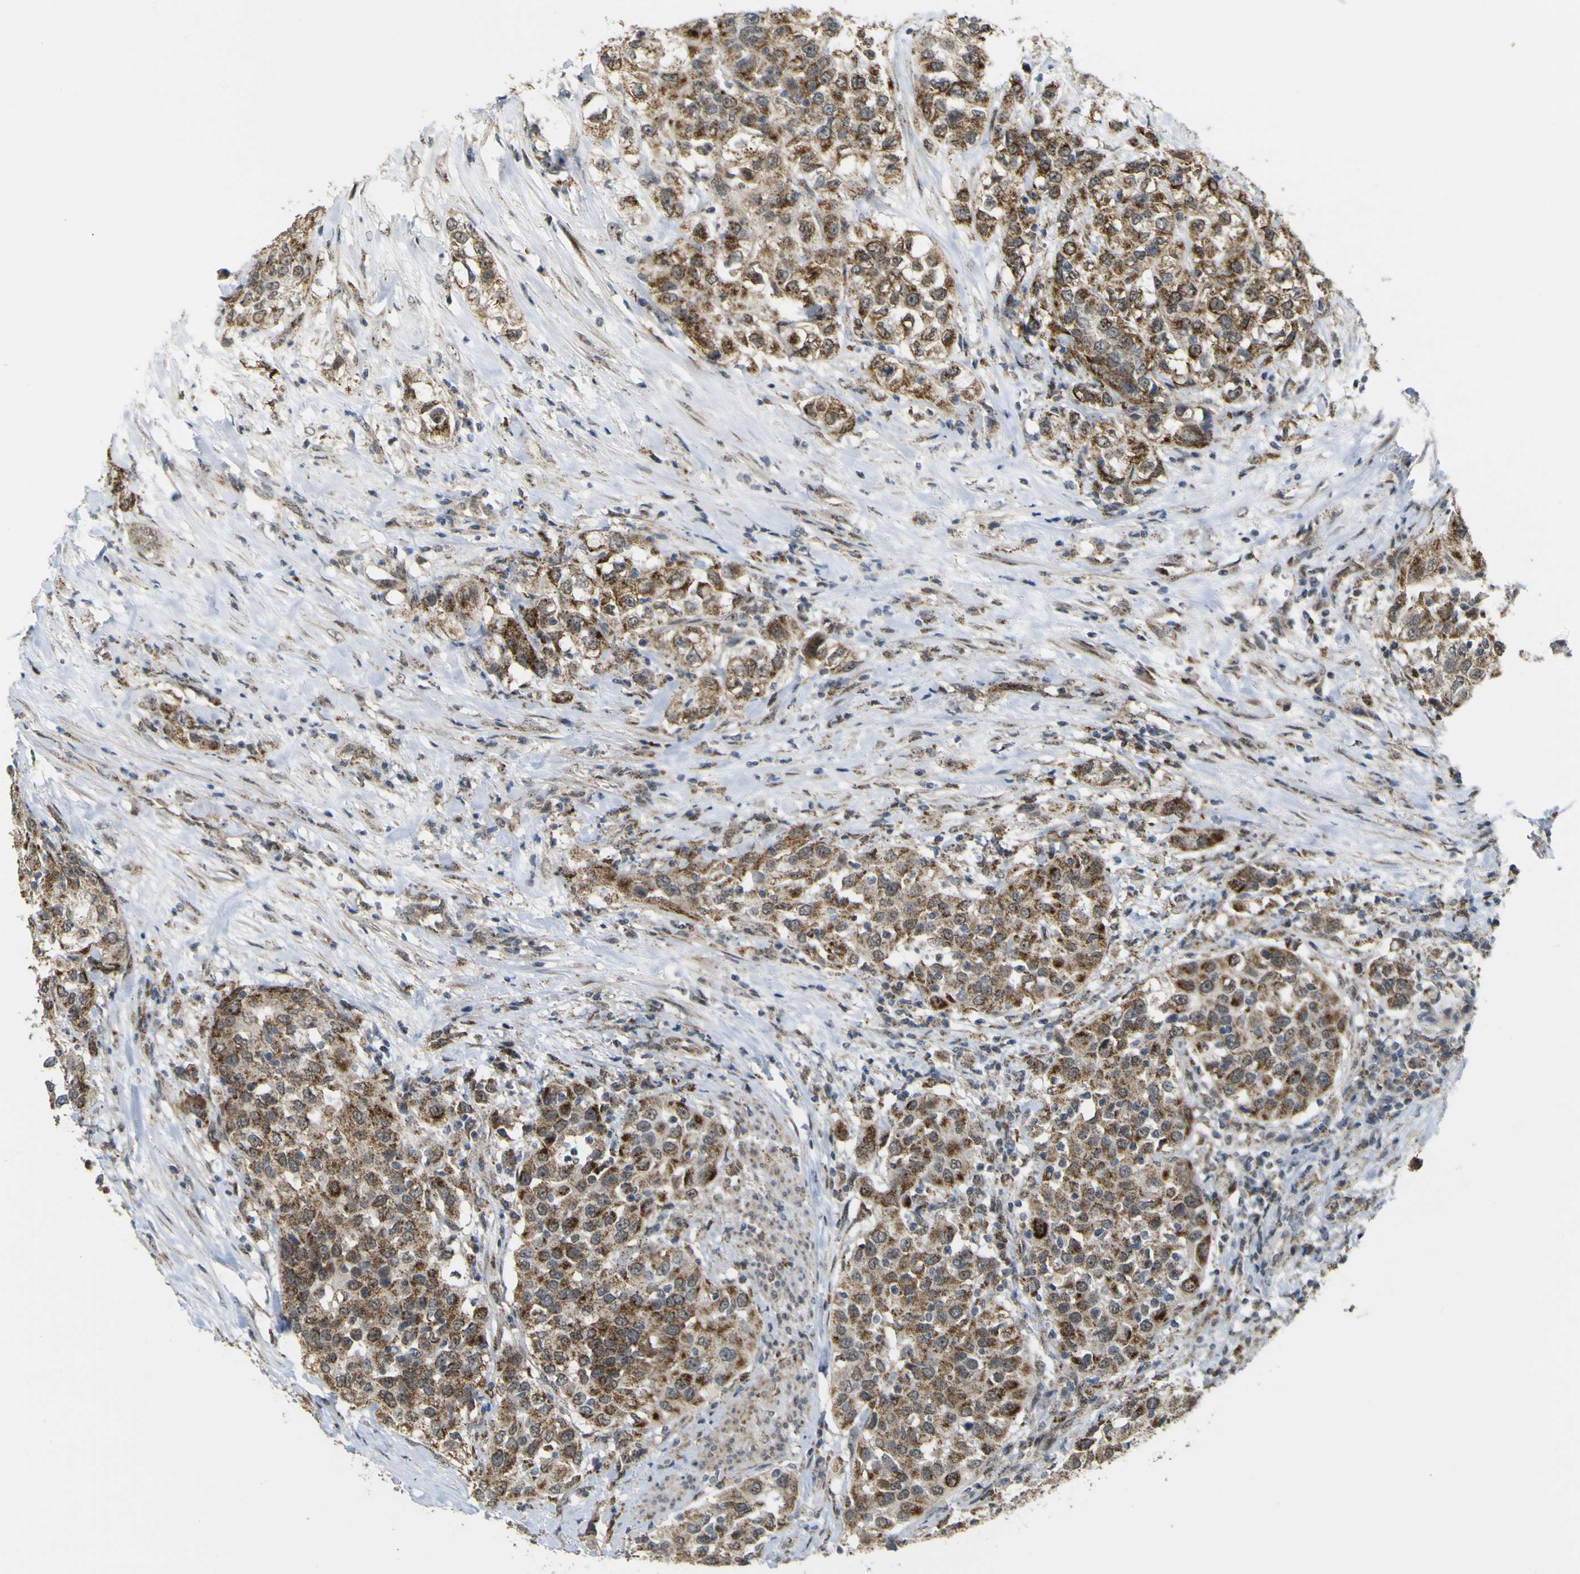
{"staining": {"intensity": "moderate", "quantity": ">75%", "location": "cytoplasmic/membranous"}, "tissue": "urothelial cancer", "cell_type": "Tumor cells", "image_type": "cancer", "snomed": [{"axis": "morphology", "description": "Urothelial carcinoma, High grade"}, {"axis": "topography", "description": "Urinary bladder"}], "caption": "Urothelial cancer was stained to show a protein in brown. There is medium levels of moderate cytoplasmic/membranous positivity in approximately >75% of tumor cells.", "gene": "ACBD5", "patient": {"sex": "female", "age": 80}}